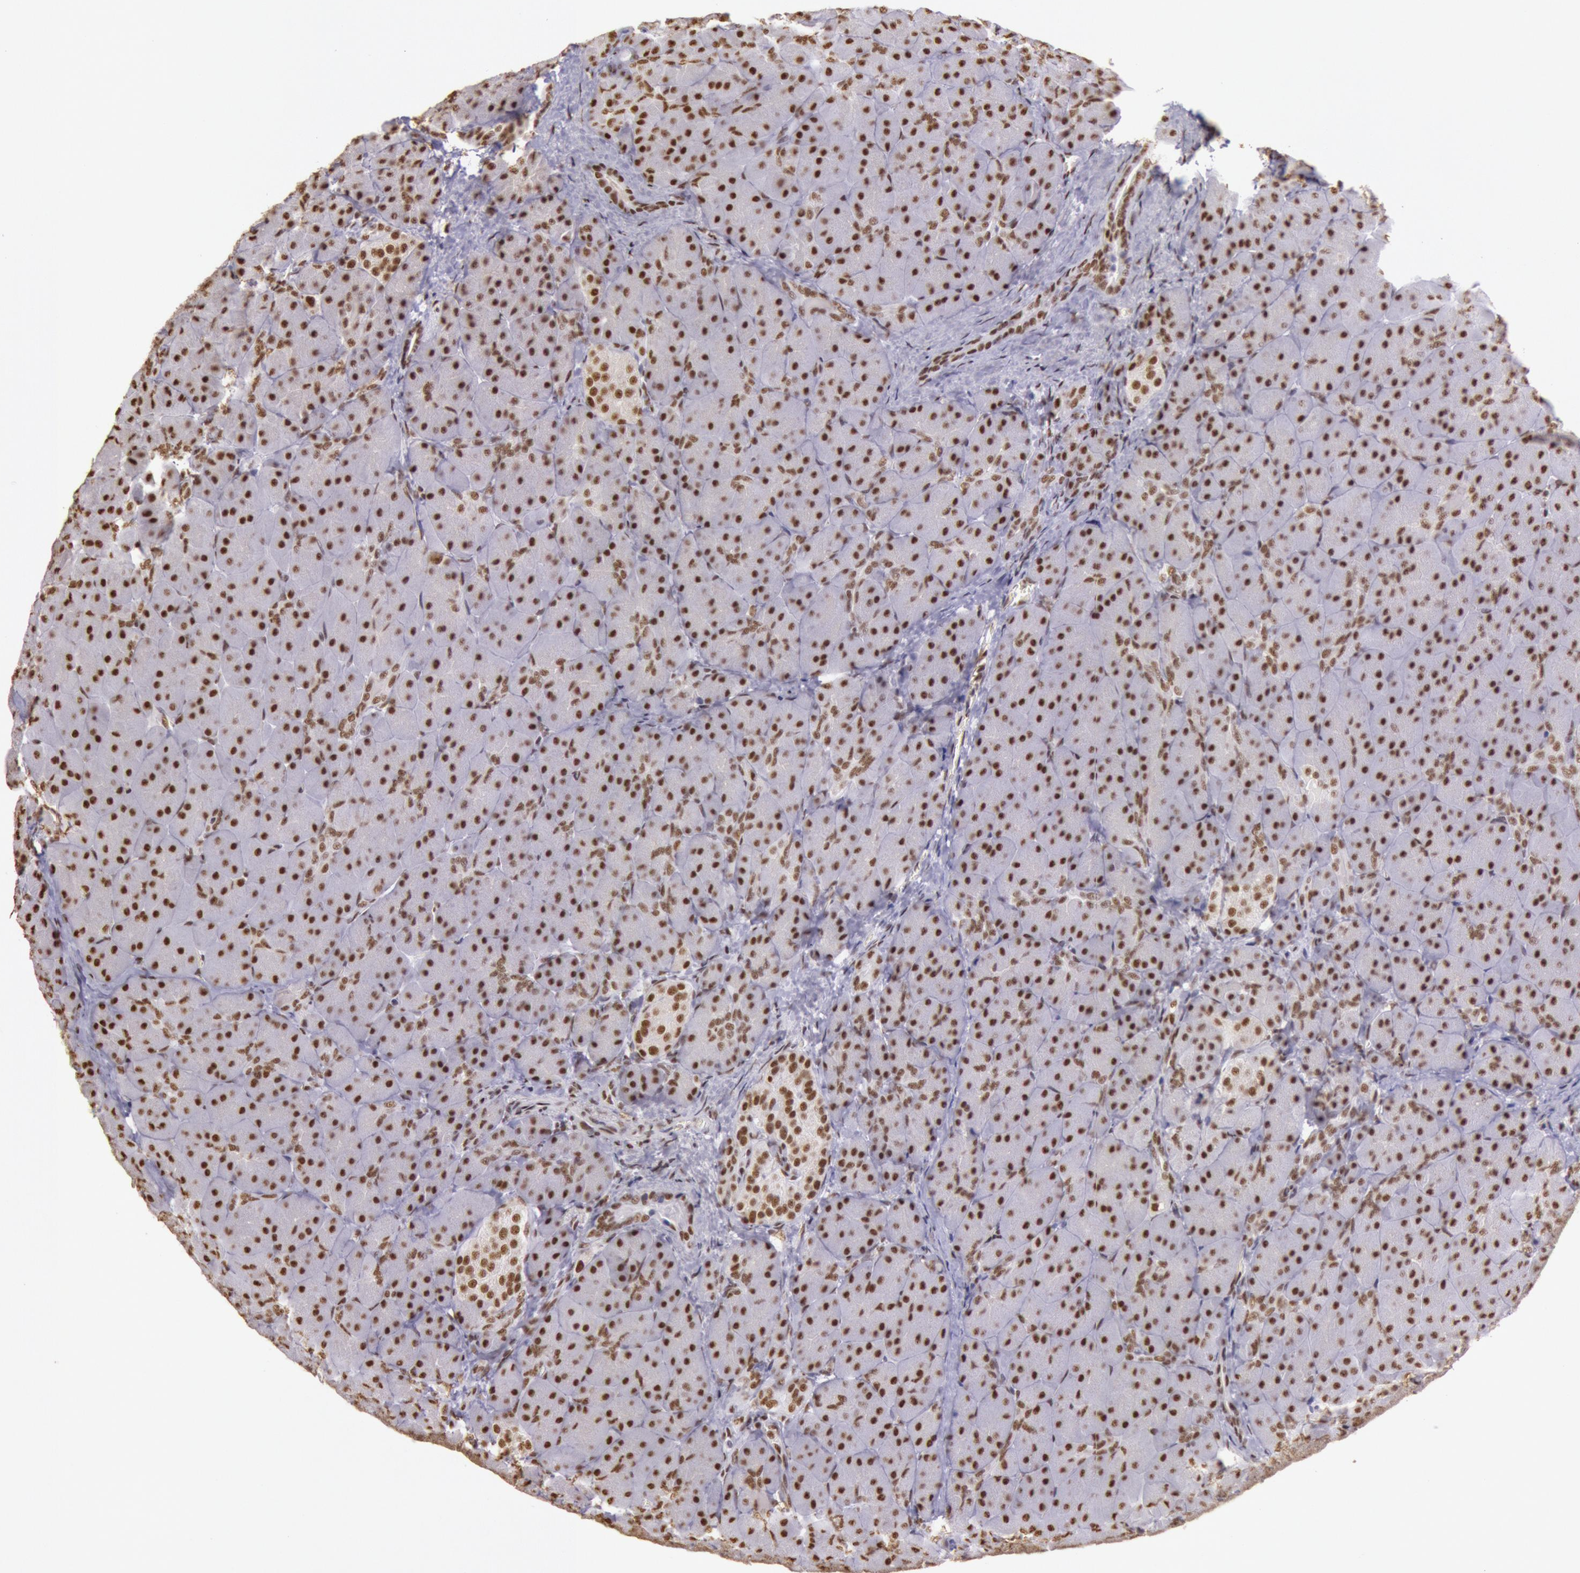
{"staining": {"intensity": "moderate", "quantity": ">75%", "location": "nuclear"}, "tissue": "pancreas", "cell_type": "Exocrine glandular cells", "image_type": "normal", "snomed": [{"axis": "morphology", "description": "Normal tissue, NOS"}, {"axis": "topography", "description": "Pancreas"}], "caption": "The immunohistochemical stain highlights moderate nuclear positivity in exocrine glandular cells of unremarkable pancreas.", "gene": "HNRNPH1", "patient": {"sex": "male", "age": 66}}